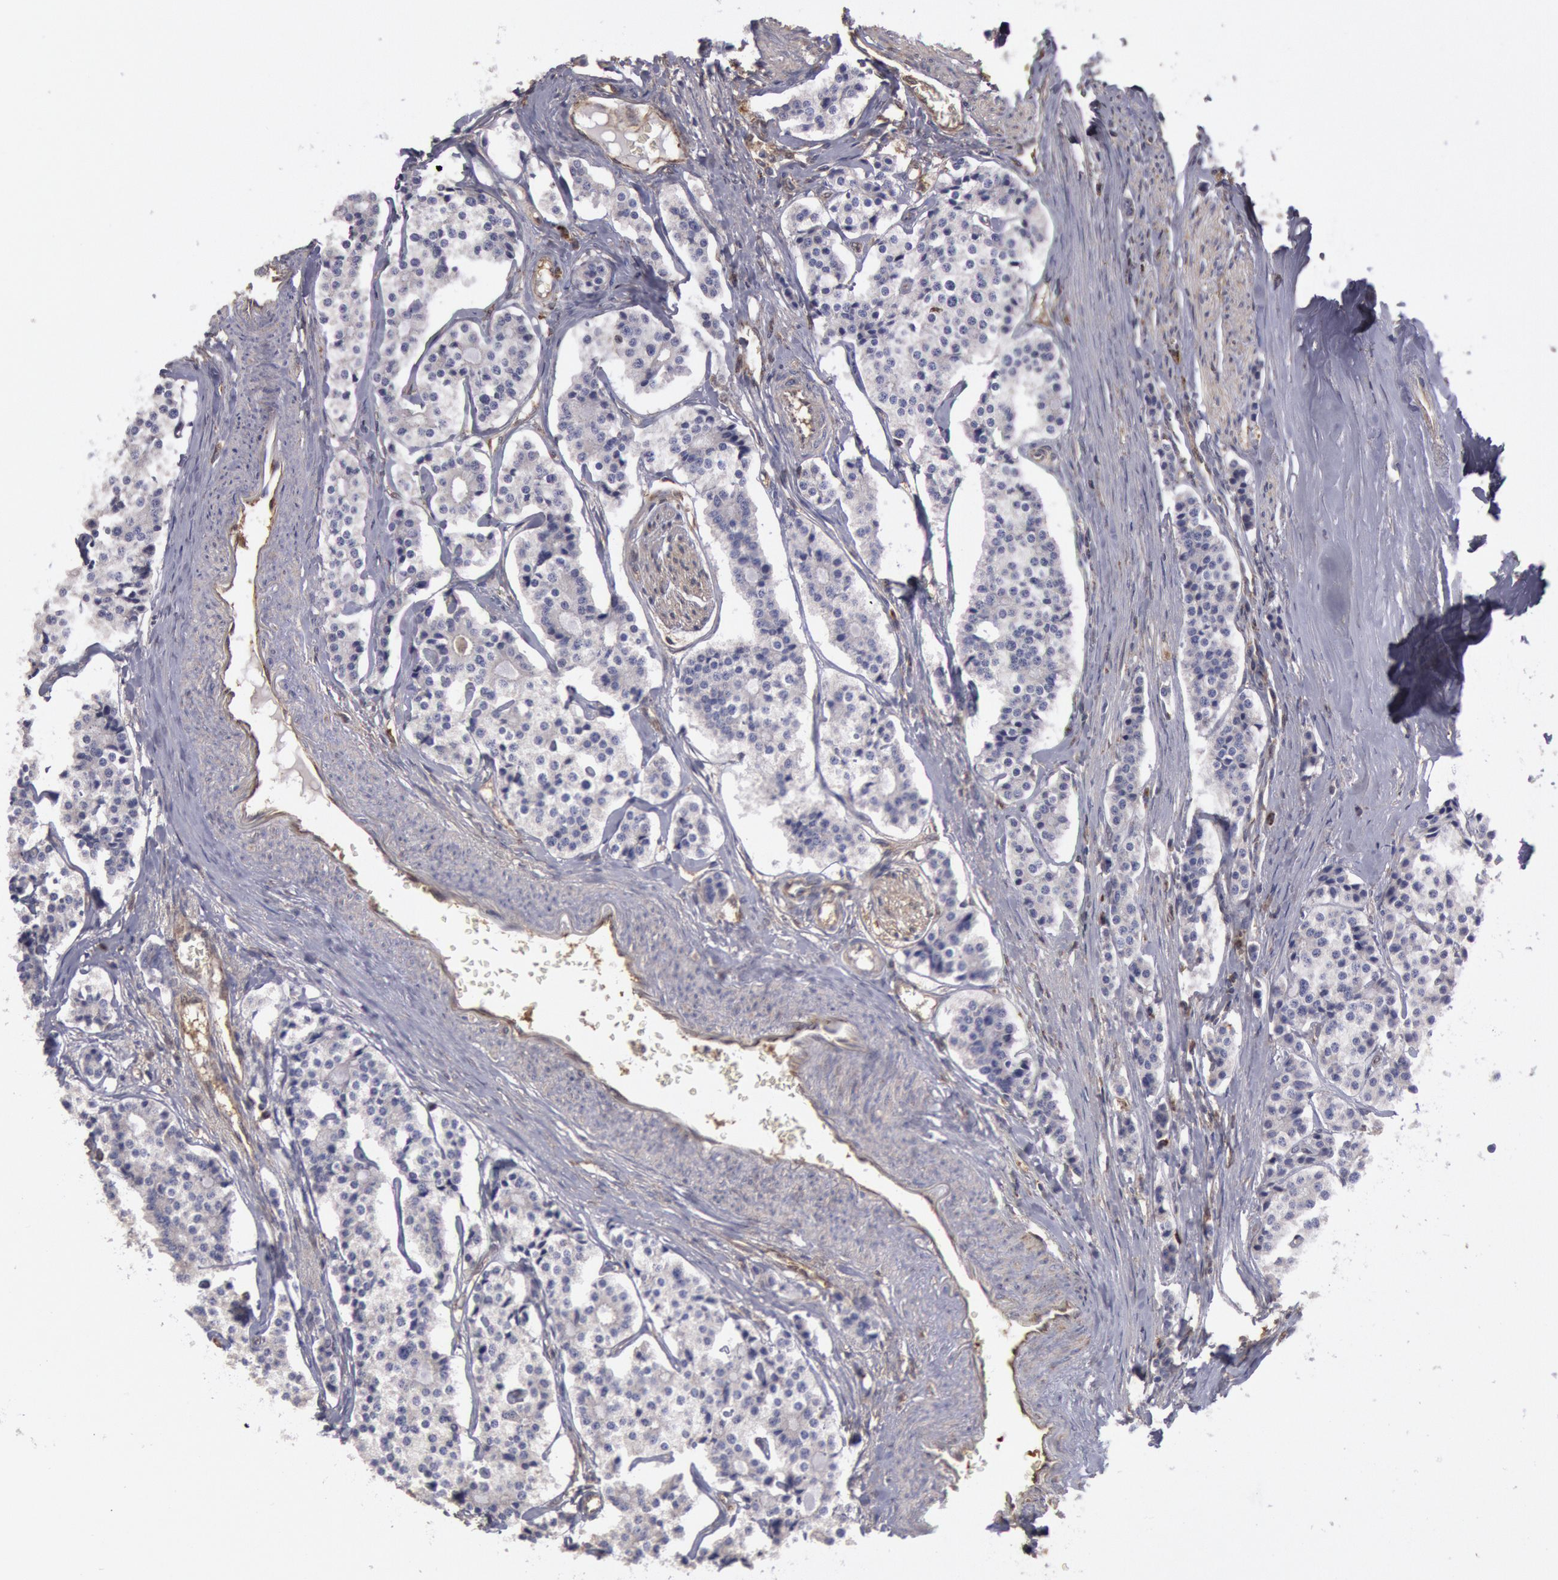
{"staining": {"intensity": "negative", "quantity": "none", "location": "none"}, "tissue": "carcinoid", "cell_type": "Tumor cells", "image_type": "cancer", "snomed": [{"axis": "morphology", "description": "Carcinoid, malignant, NOS"}, {"axis": "topography", "description": "Small intestine"}], "caption": "An IHC image of carcinoid is shown. There is no staining in tumor cells of carcinoid. Nuclei are stained in blue.", "gene": "MPST", "patient": {"sex": "male", "age": 63}}